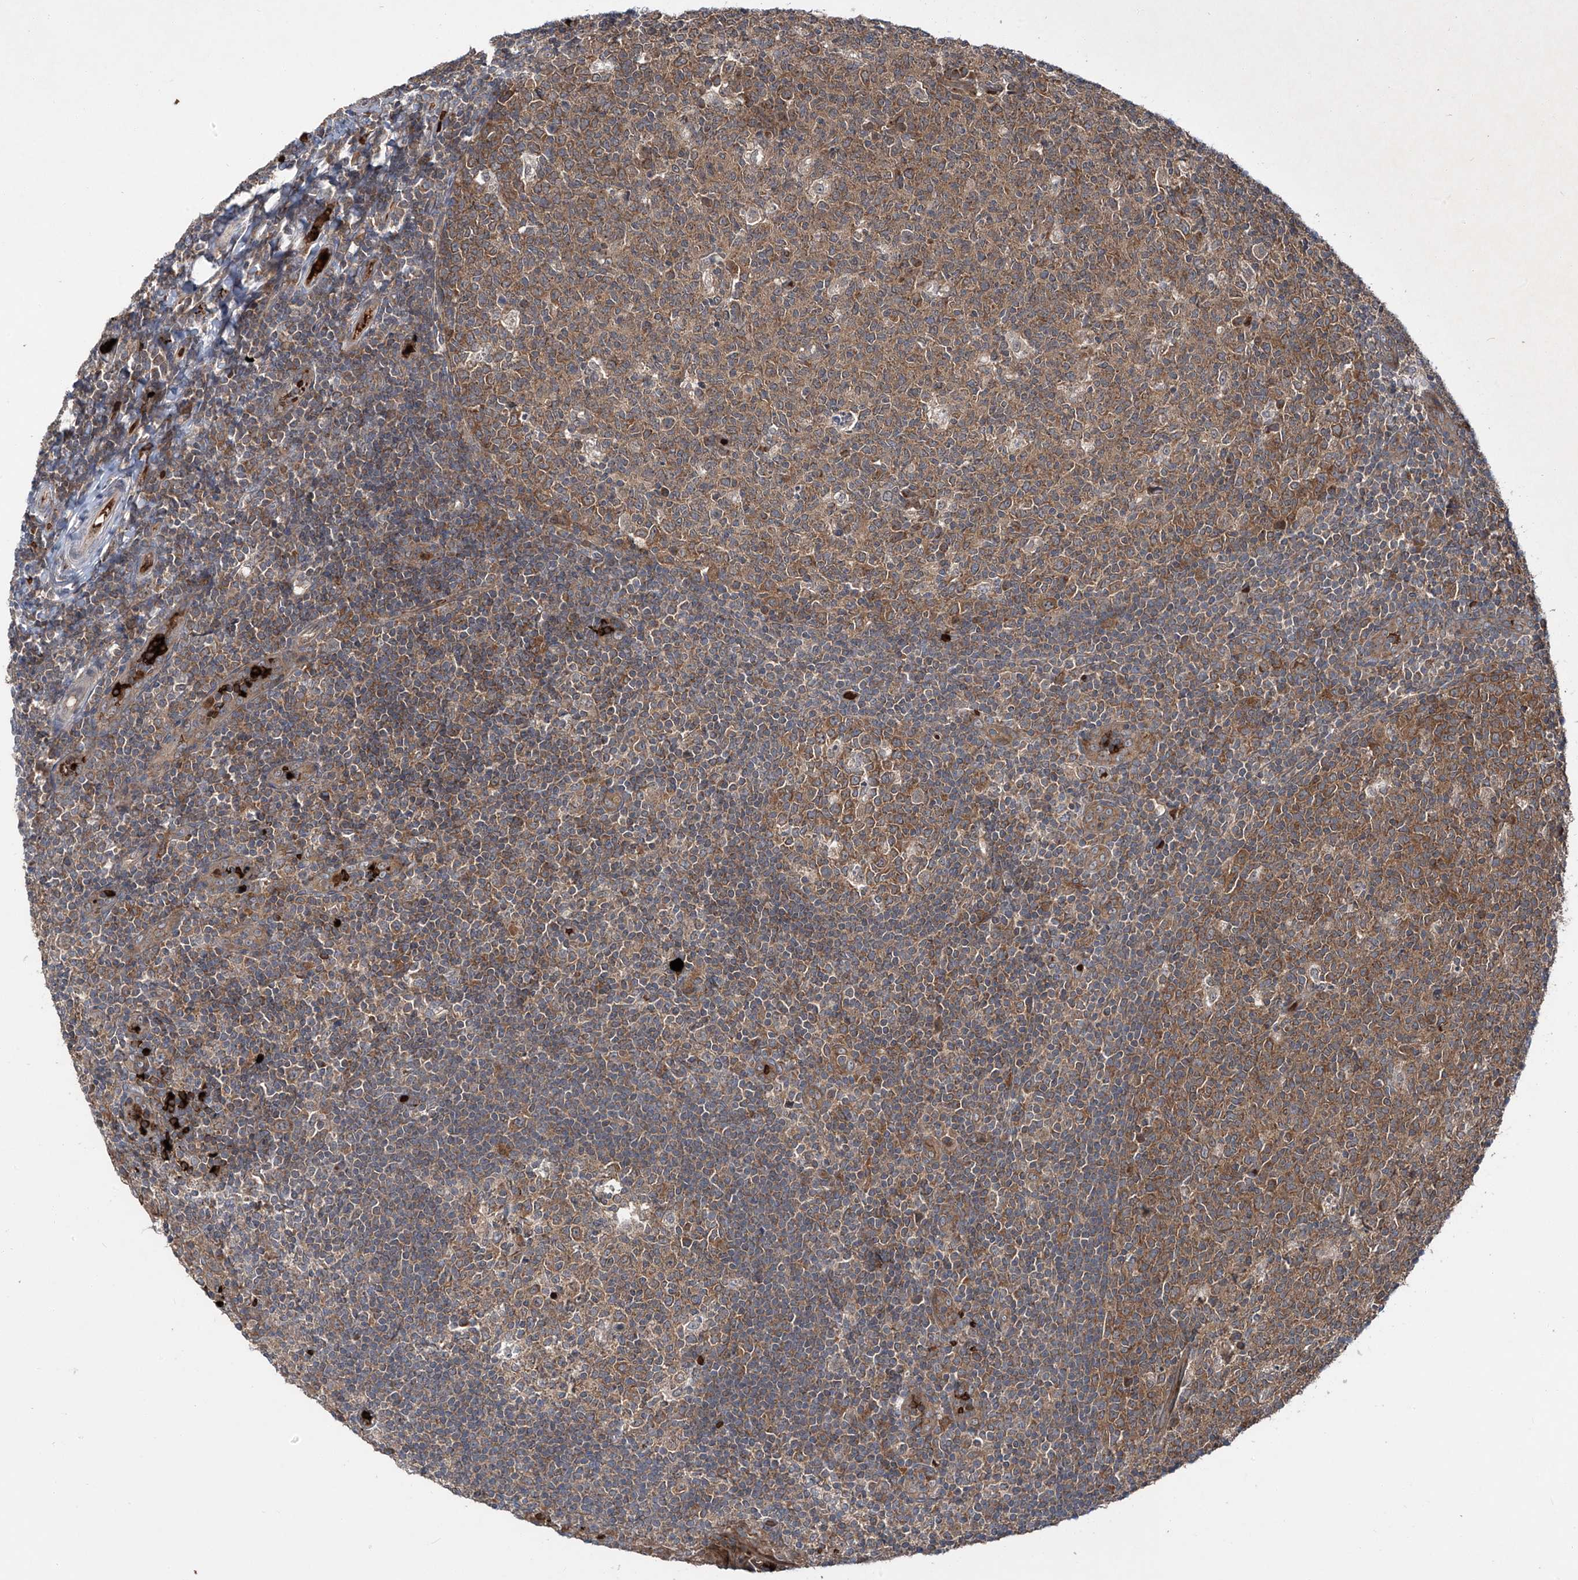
{"staining": {"intensity": "moderate", "quantity": ">75%", "location": "cytoplasmic/membranous"}, "tissue": "tonsil", "cell_type": "Germinal center cells", "image_type": "normal", "snomed": [{"axis": "morphology", "description": "Normal tissue, NOS"}, {"axis": "topography", "description": "Tonsil"}], "caption": "The image displays staining of unremarkable tonsil, revealing moderate cytoplasmic/membranous protein positivity (brown color) within germinal center cells.", "gene": "ZDHHC9", "patient": {"sex": "female", "age": 19}}